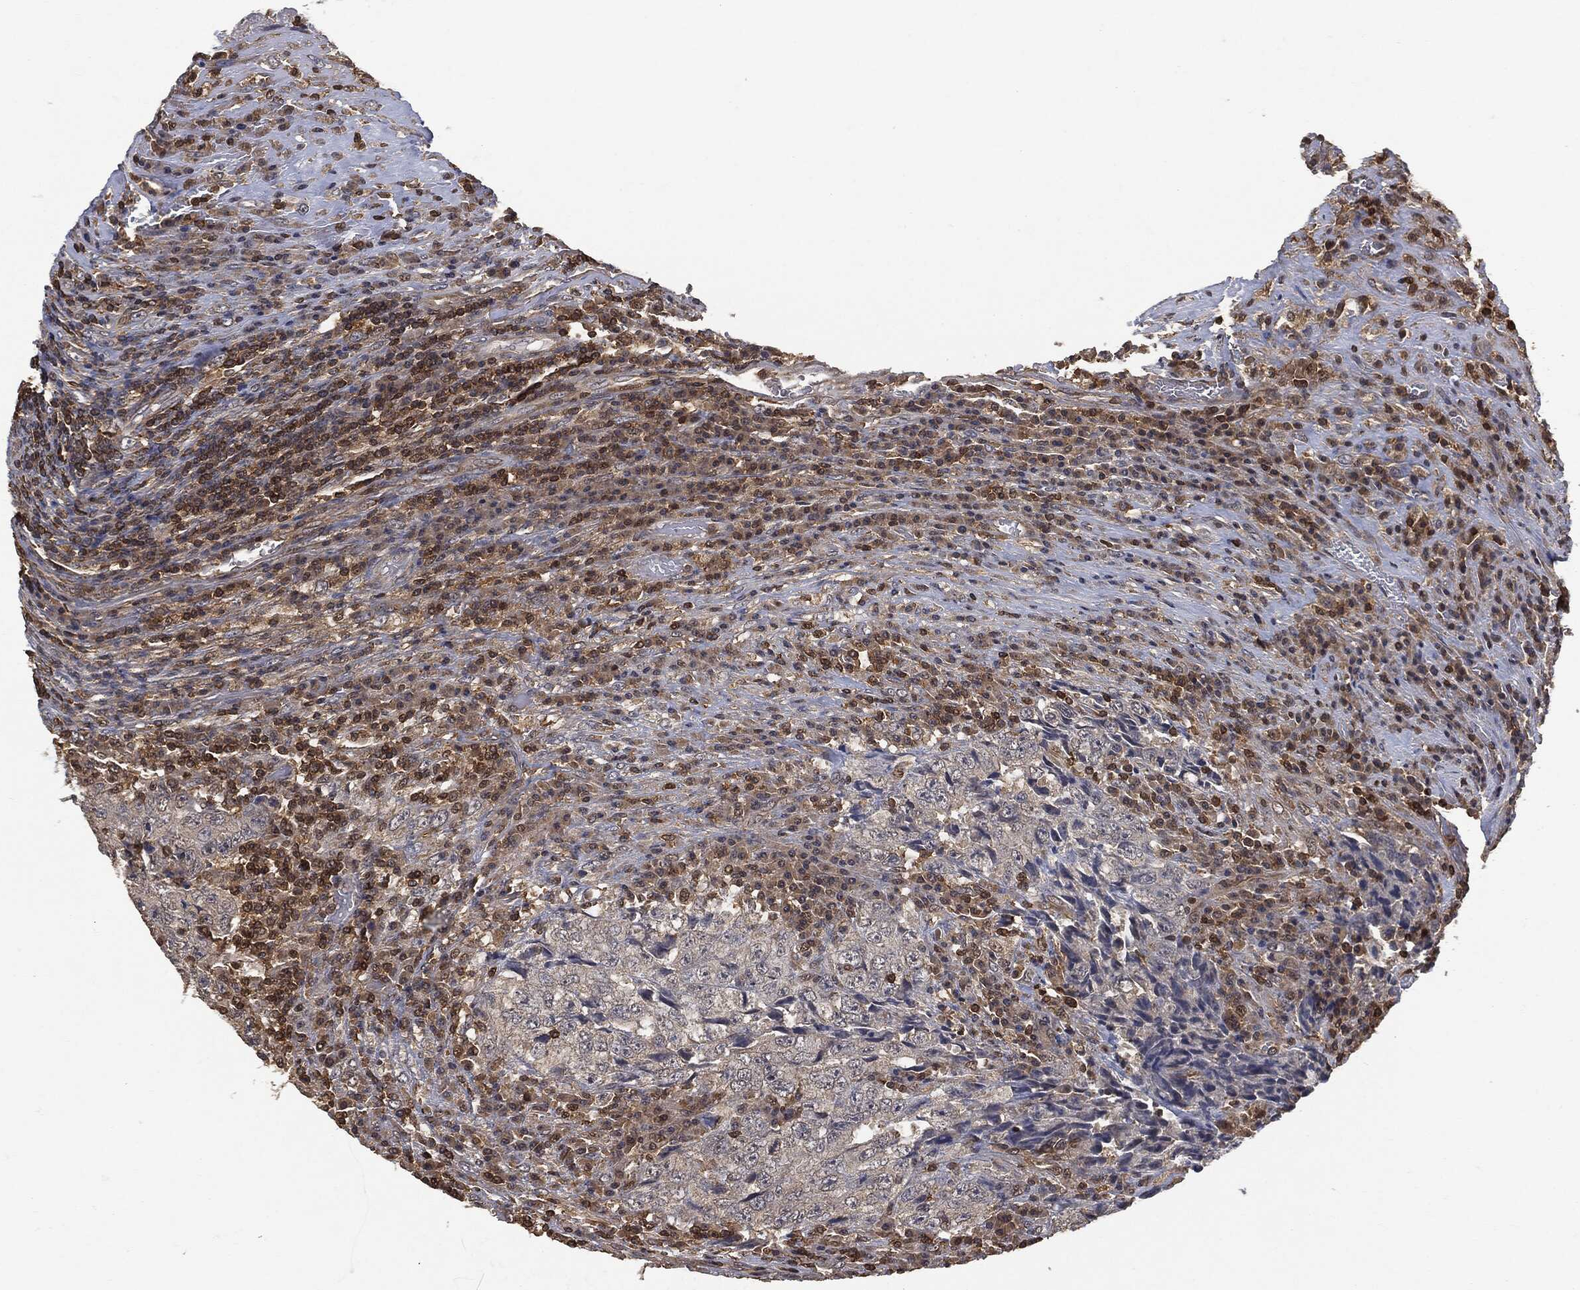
{"staining": {"intensity": "negative", "quantity": "none", "location": "none"}, "tissue": "testis cancer", "cell_type": "Tumor cells", "image_type": "cancer", "snomed": [{"axis": "morphology", "description": "Necrosis, NOS"}, {"axis": "morphology", "description": "Carcinoma, Embryonal, NOS"}, {"axis": "topography", "description": "Testis"}], "caption": "Tumor cells show no significant protein expression in embryonal carcinoma (testis). (DAB immunohistochemistry (IHC), high magnification).", "gene": "PSMB10", "patient": {"sex": "male", "age": 19}}